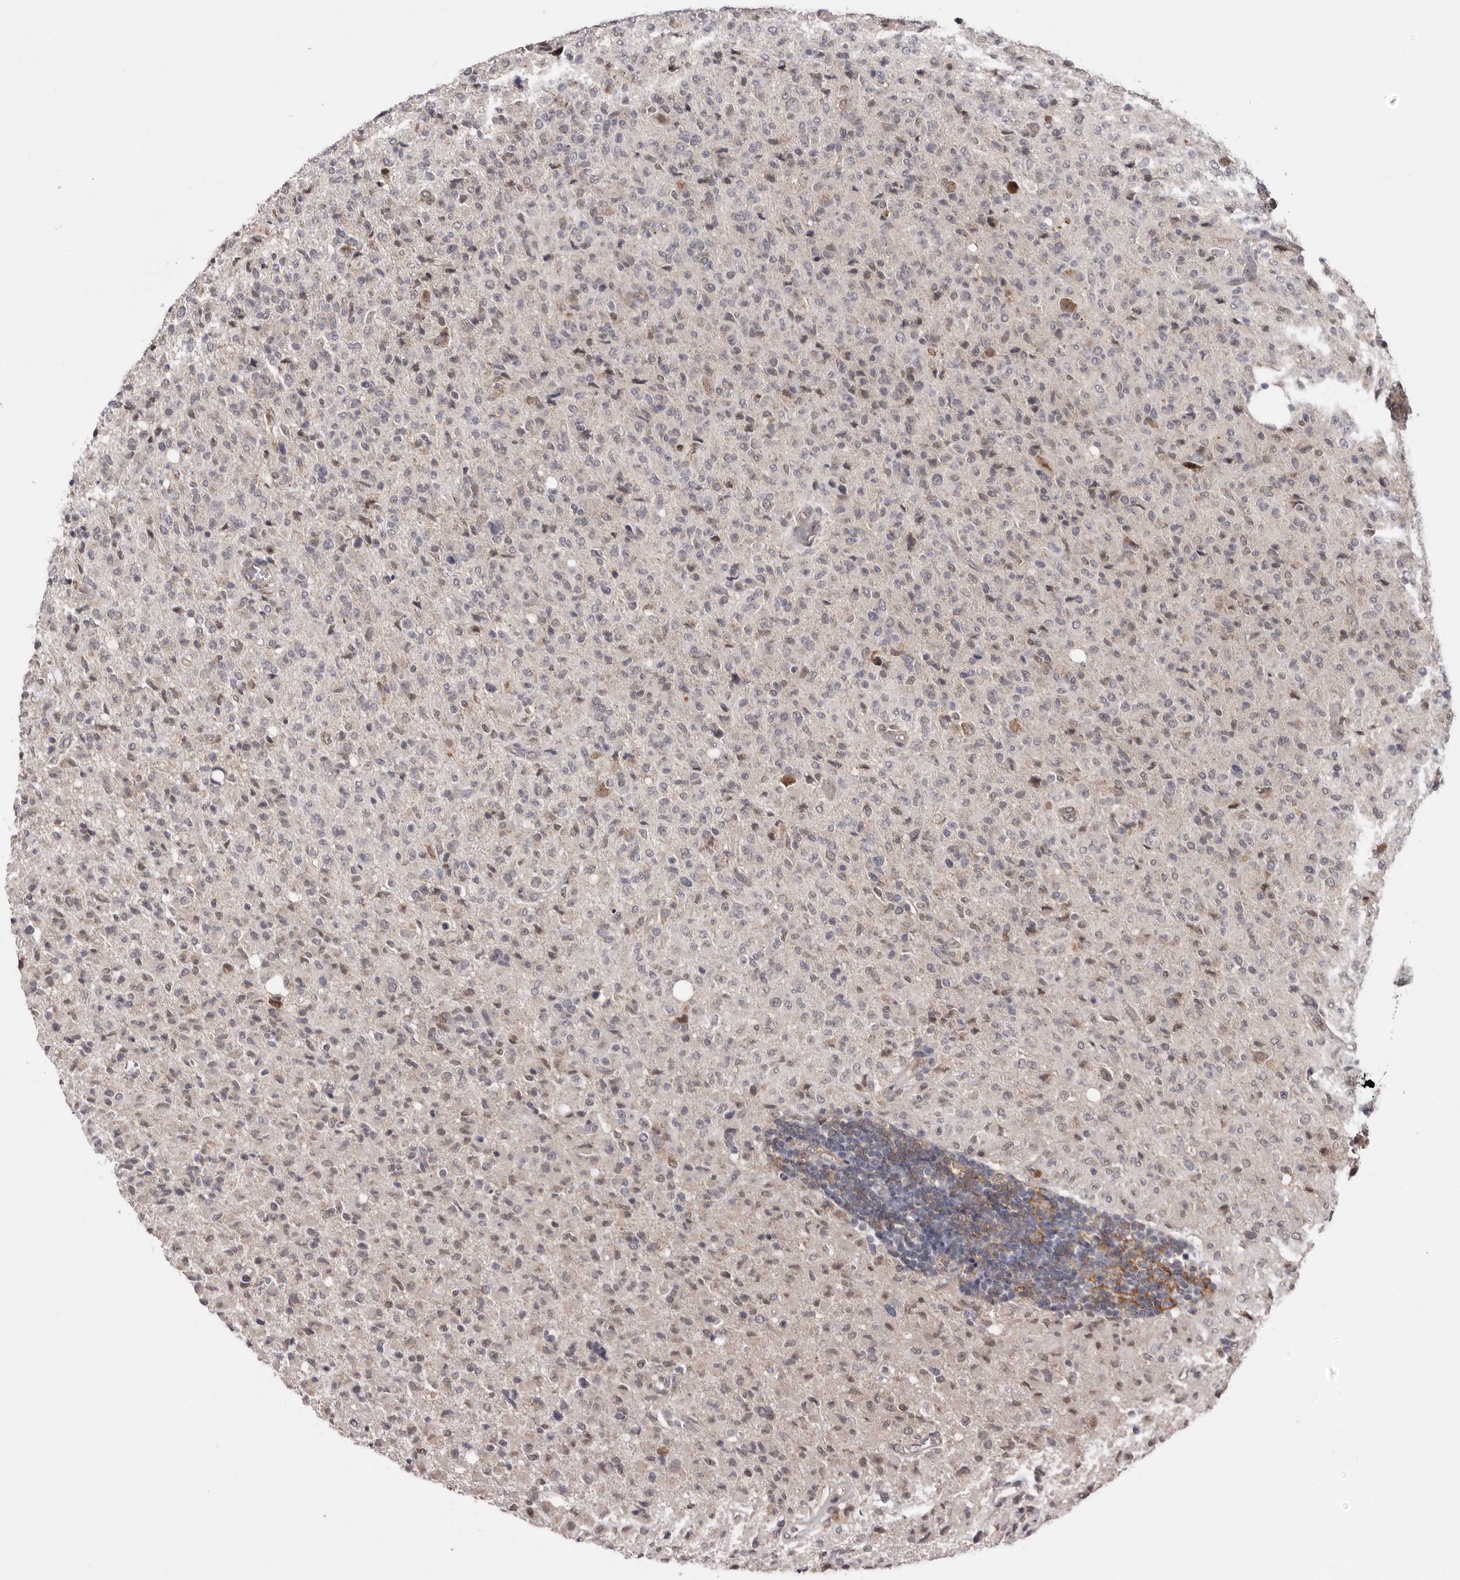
{"staining": {"intensity": "weak", "quantity": "<25%", "location": "nuclear"}, "tissue": "glioma", "cell_type": "Tumor cells", "image_type": "cancer", "snomed": [{"axis": "morphology", "description": "Glioma, malignant, High grade"}, {"axis": "topography", "description": "Brain"}], "caption": "Protein analysis of malignant glioma (high-grade) shows no significant staining in tumor cells.", "gene": "MOGAT2", "patient": {"sex": "female", "age": 57}}